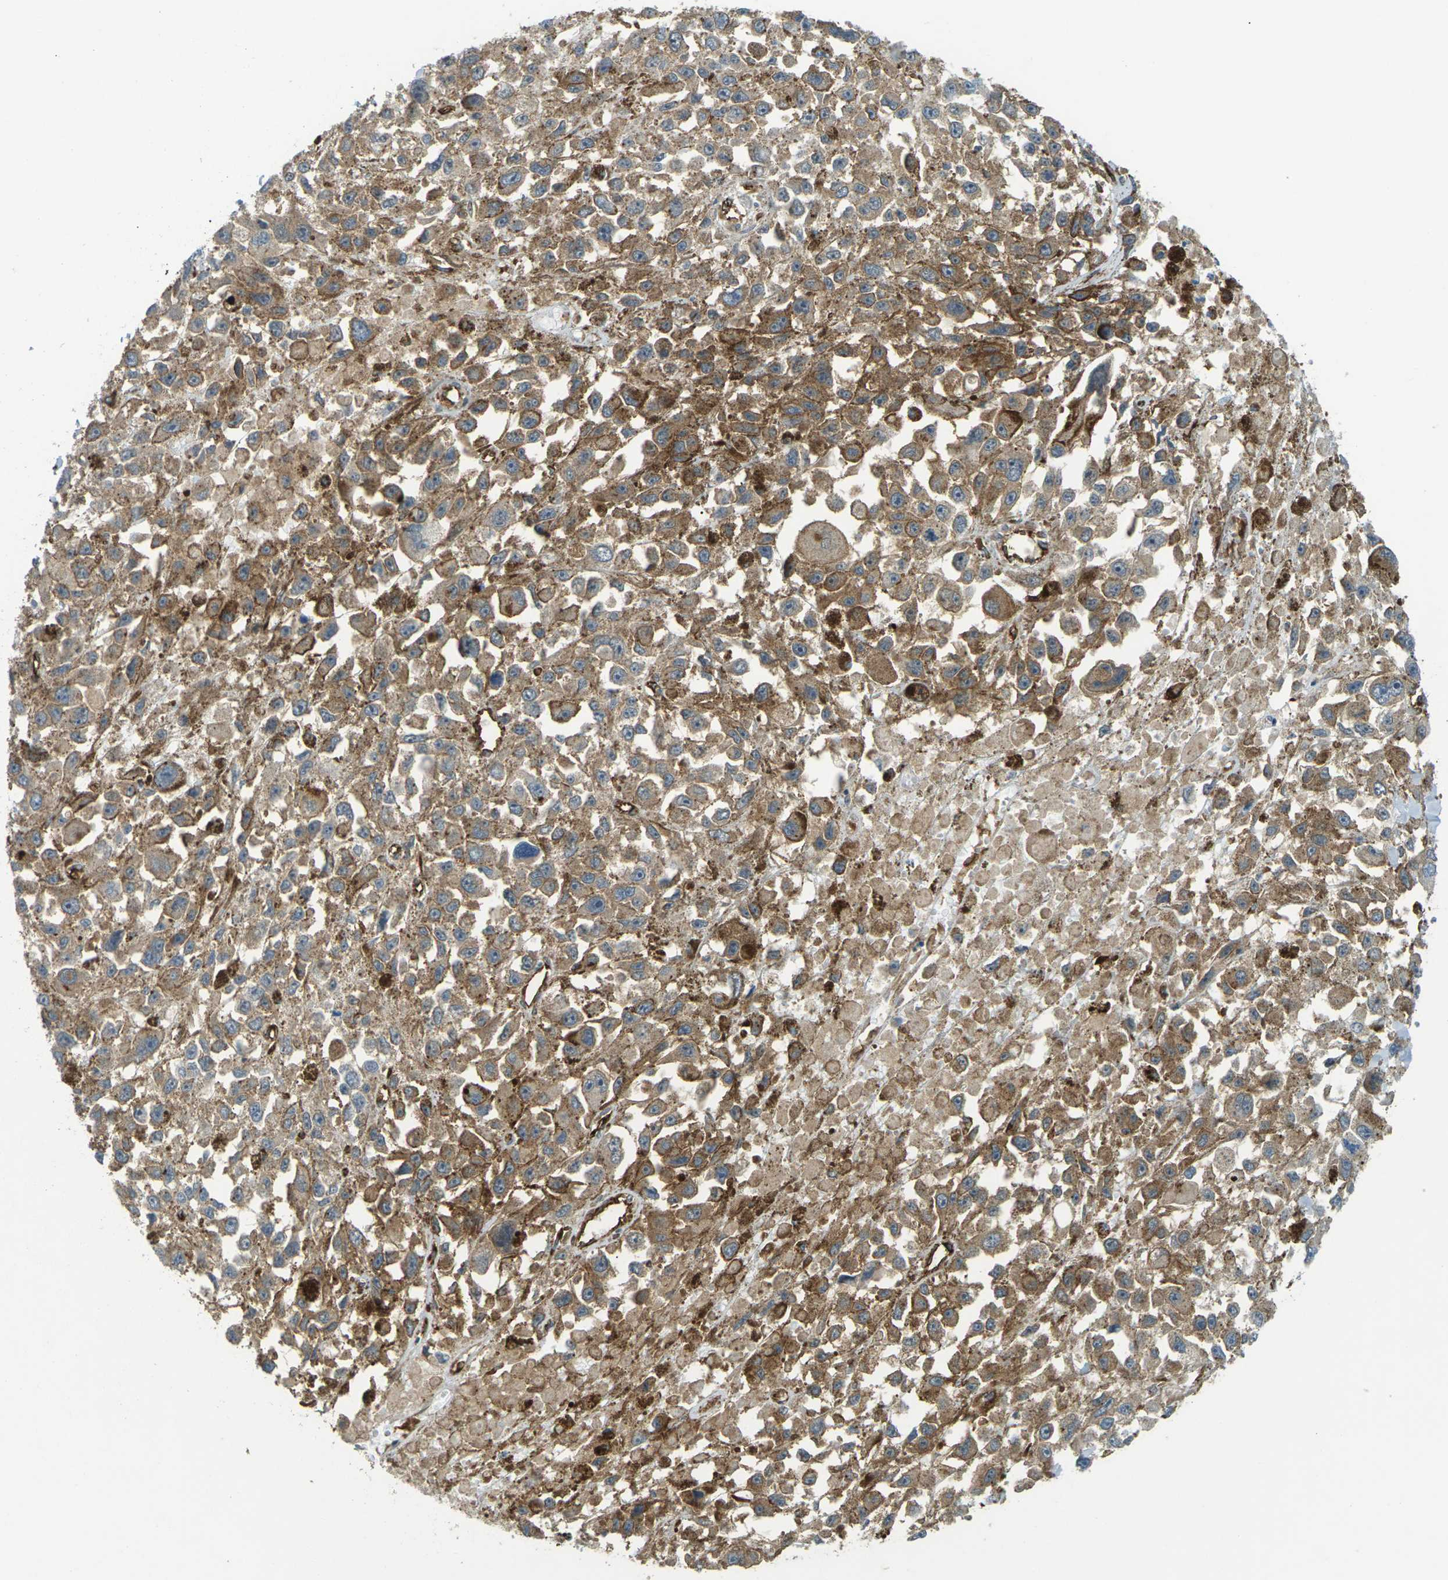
{"staining": {"intensity": "moderate", "quantity": ">75%", "location": "cytoplasmic/membranous"}, "tissue": "melanoma", "cell_type": "Tumor cells", "image_type": "cancer", "snomed": [{"axis": "morphology", "description": "Malignant melanoma, Metastatic site"}, {"axis": "topography", "description": "Lymph node"}], "caption": "A brown stain labels moderate cytoplasmic/membranous positivity of a protein in malignant melanoma (metastatic site) tumor cells.", "gene": "S1PR1", "patient": {"sex": "male", "age": 59}}